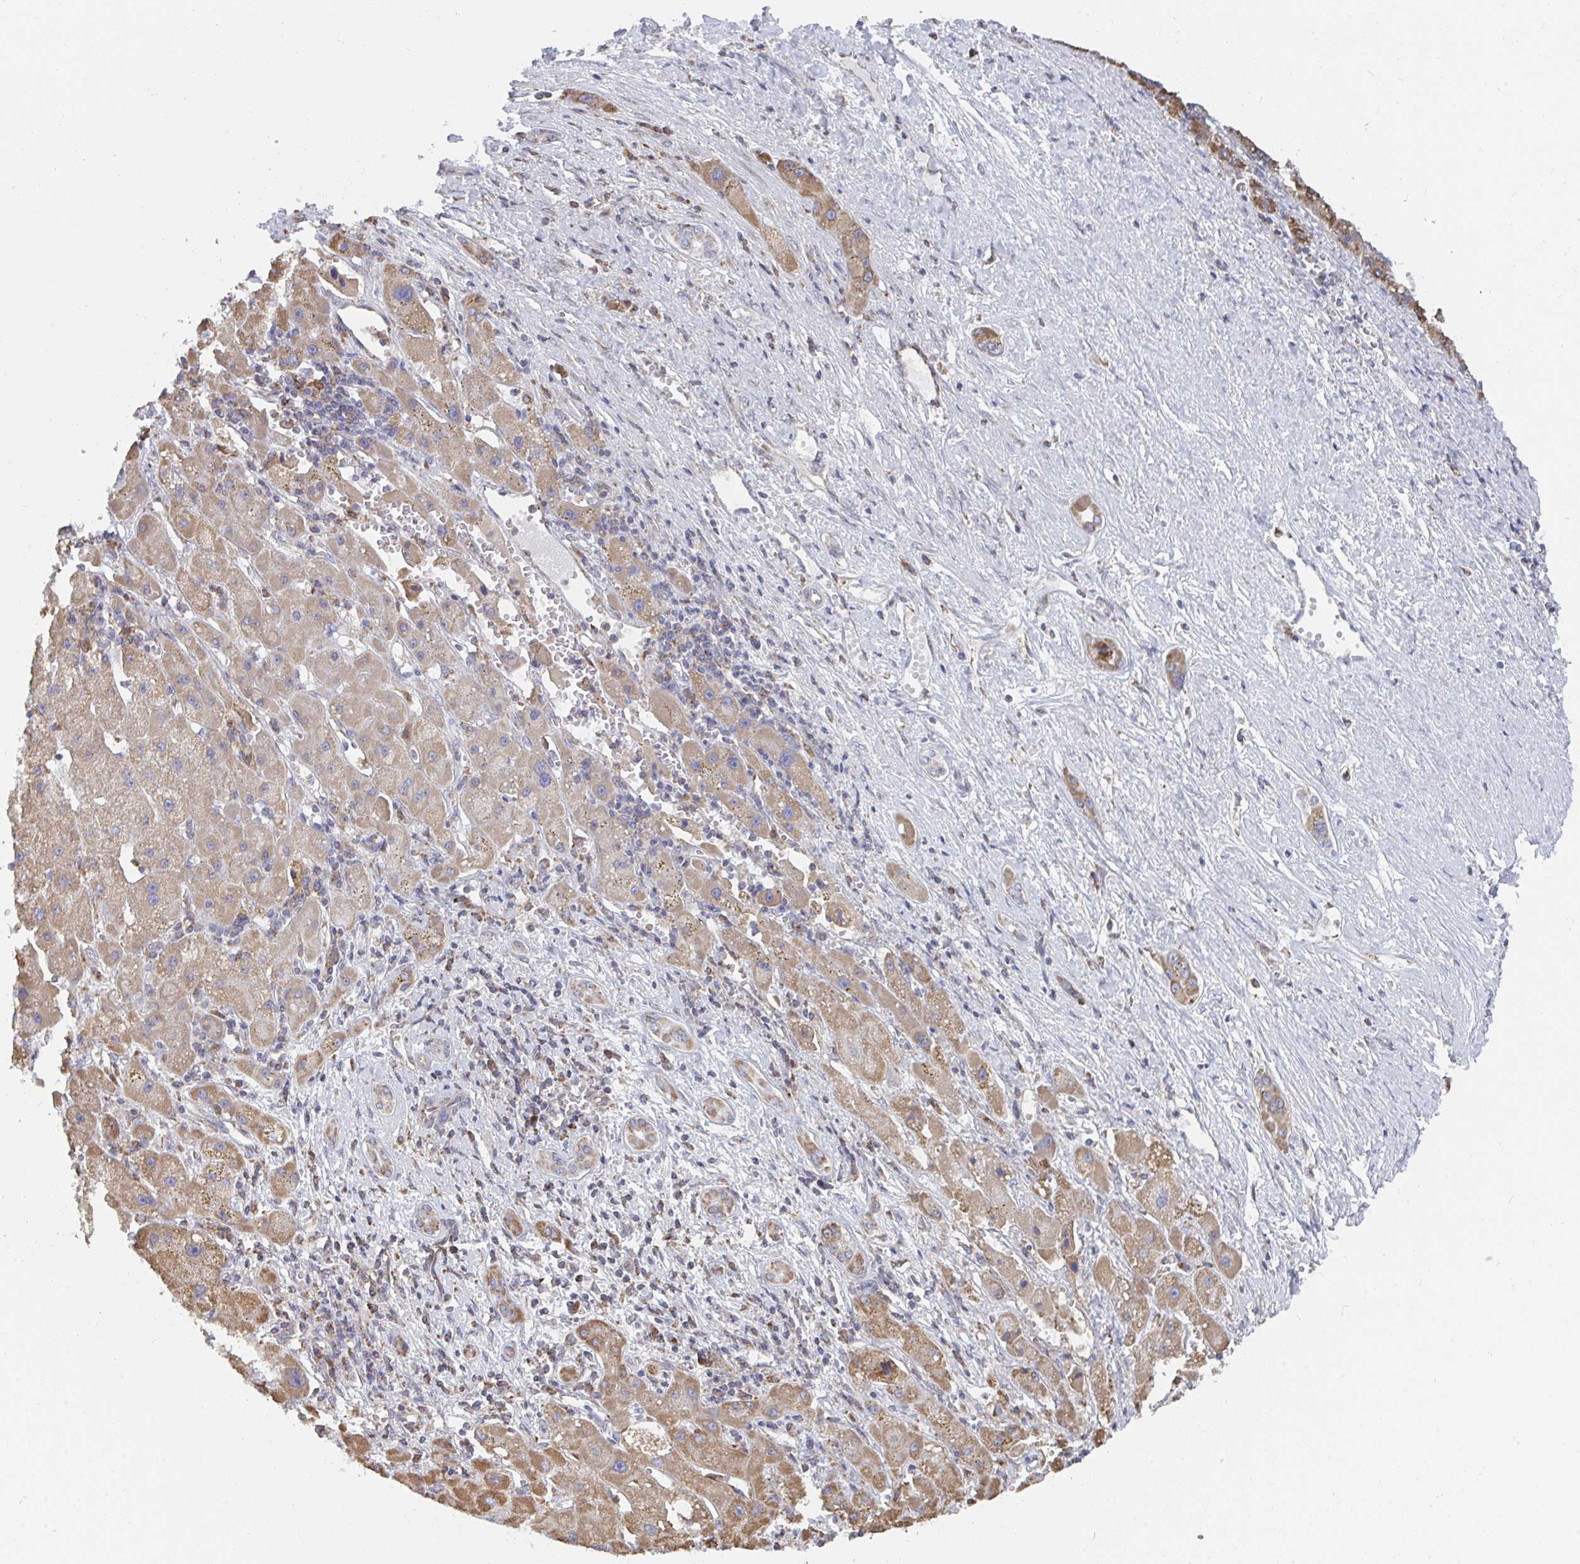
{"staining": {"intensity": "moderate", "quantity": ">75%", "location": "cytoplasmic/membranous"}, "tissue": "liver cancer", "cell_type": "Tumor cells", "image_type": "cancer", "snomed": [{"axis": "morphology", "description": "Carcinoma, Hepatocellular, NOS"}, {"axis": "topography", "description": "Liver"}], "caption": "The immunohistochemical stain shows moderate cytoplasmic/membranous staining in tumor cells of liver hepatocellular carcinoma tissue. The protein is shown in brown color, while the nuclei are stained blue.", "gene": "ELAVL1", "patient": {"sex": "female", "age": 82}}